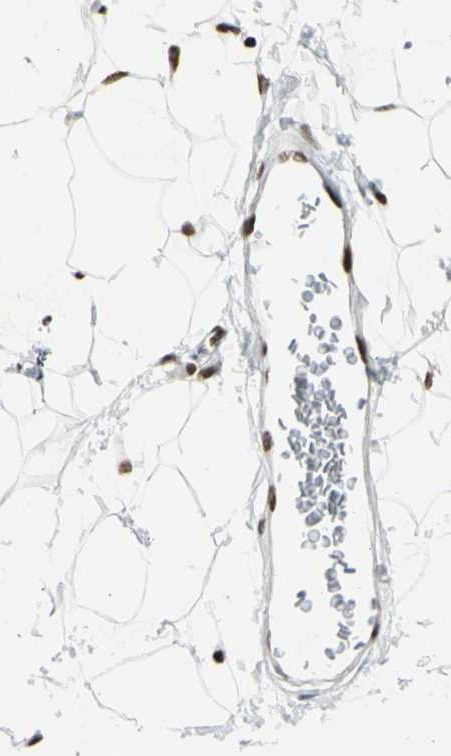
{"staining": {"intensity": "strong", "quantity": ">75%", "location": "nuclear"}, "tissue": "adipose tissue", "cell_type": "Adipocytes", "image_type": "normal", "snomed": [{"axis": "morphology", "description": "Normal tissue, NOS"}, {"axis": "topography", "description": "Soft tissue"}], "caption": "This is an image of immunohistochemistry (IHC) staining of benign adipose tissue, which shows strong expression in the nuclear of adipocytes.", "gene": "CCAR1", "patient": {"sex": "male", "age": 72}}